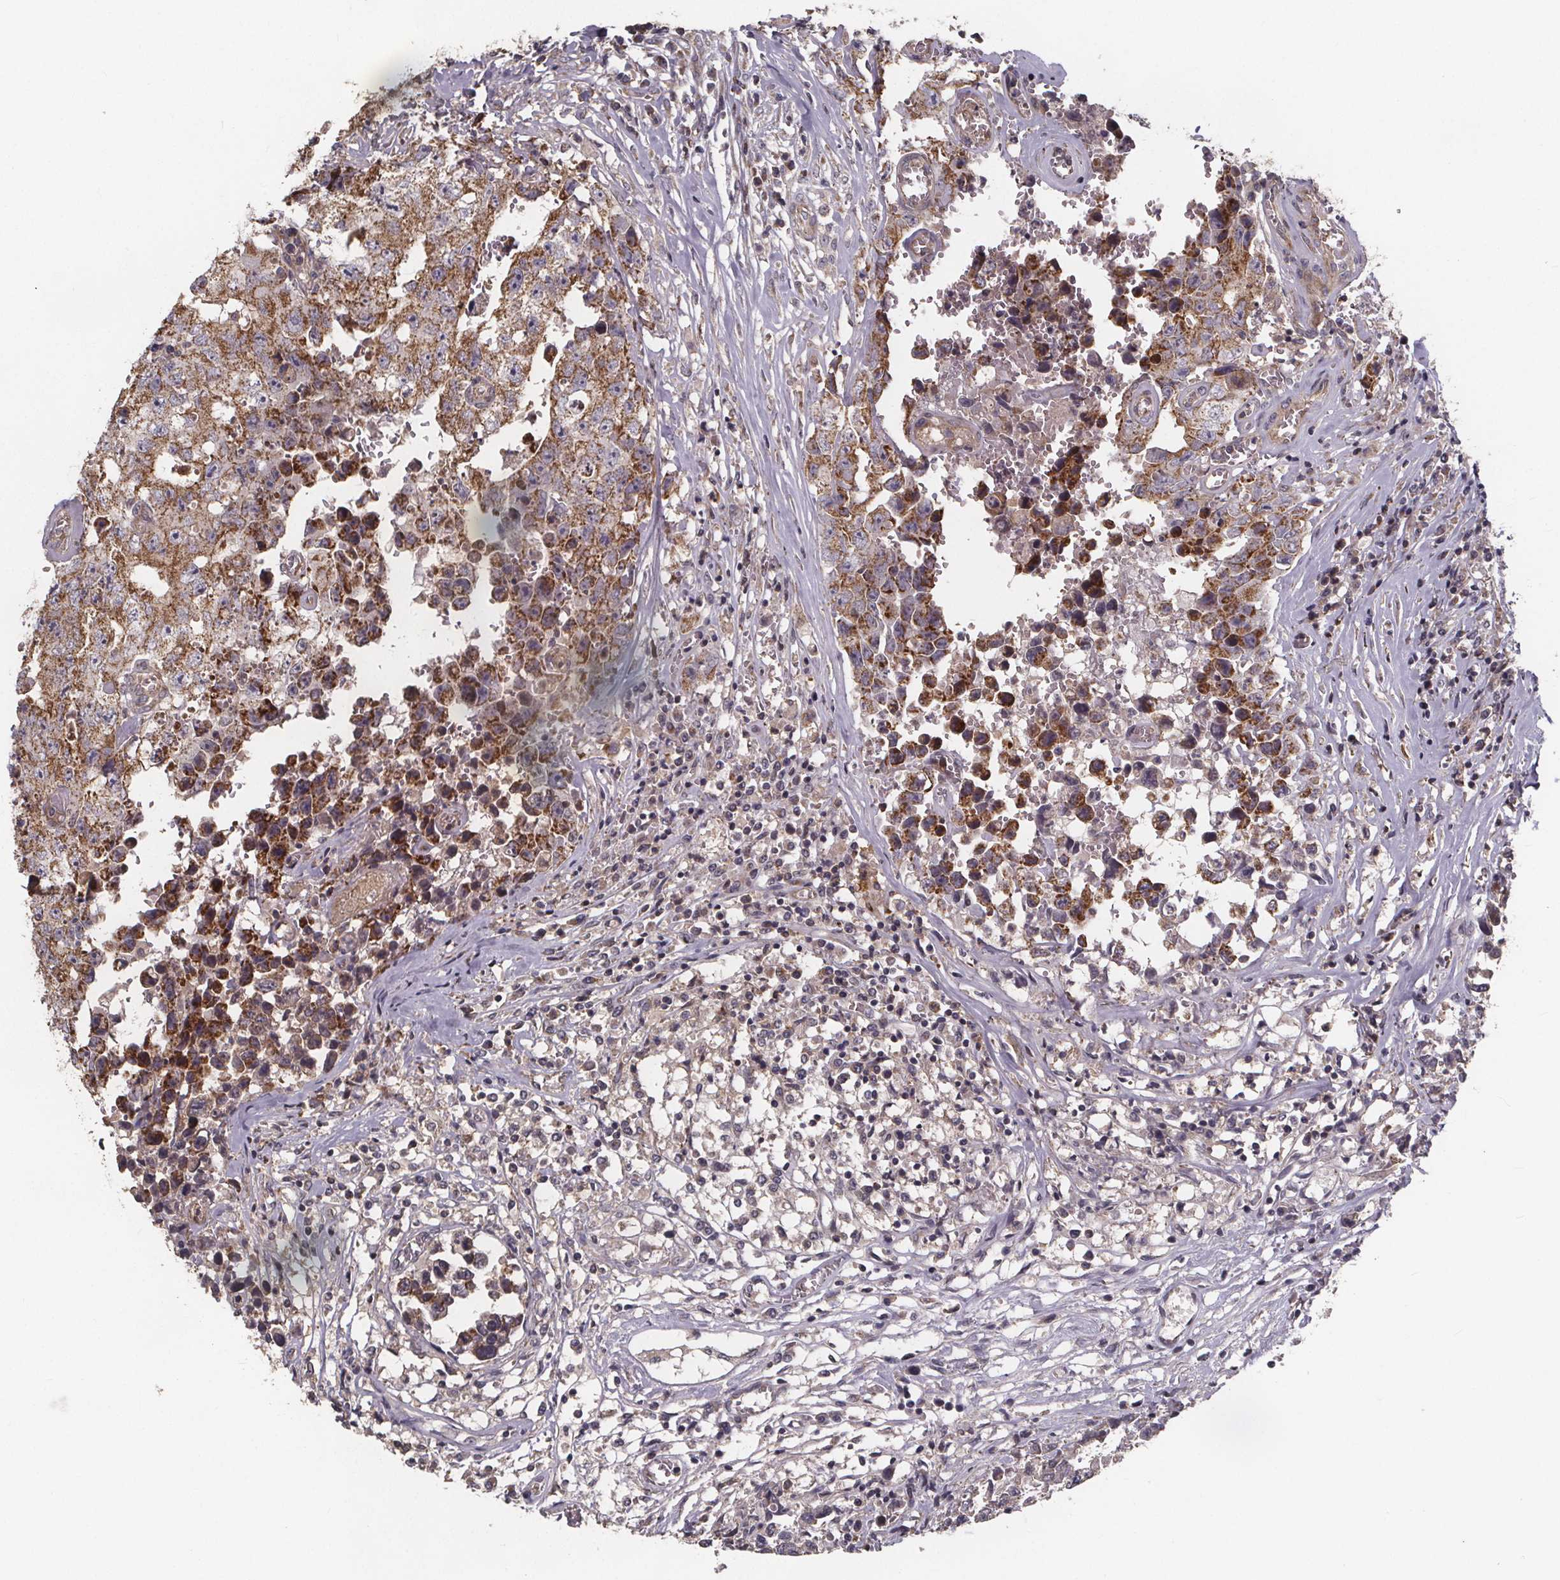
{"staining": {"intensity": "moderate", "quantity": ">75%", "location": "cytoplasmic/membranous"}, "tissue": "testis cancer", "cell_type": "Tumor cells", "image_type": "cancer", "snomed": [{"axis": "morphology", "description": "Carcinoma, Embryonal, NOS"}, {"axis": "topography", "description": "Testis"}], "caption": "Immunohistochemical staining of human testis embryonal carcinoma demonstrates medium levels of moderate cytoplasmic/membranous protein staining in about >75% of tumor cells.", "gene": "YME1L1", "patient": {"sex": "male", "age": 36}}